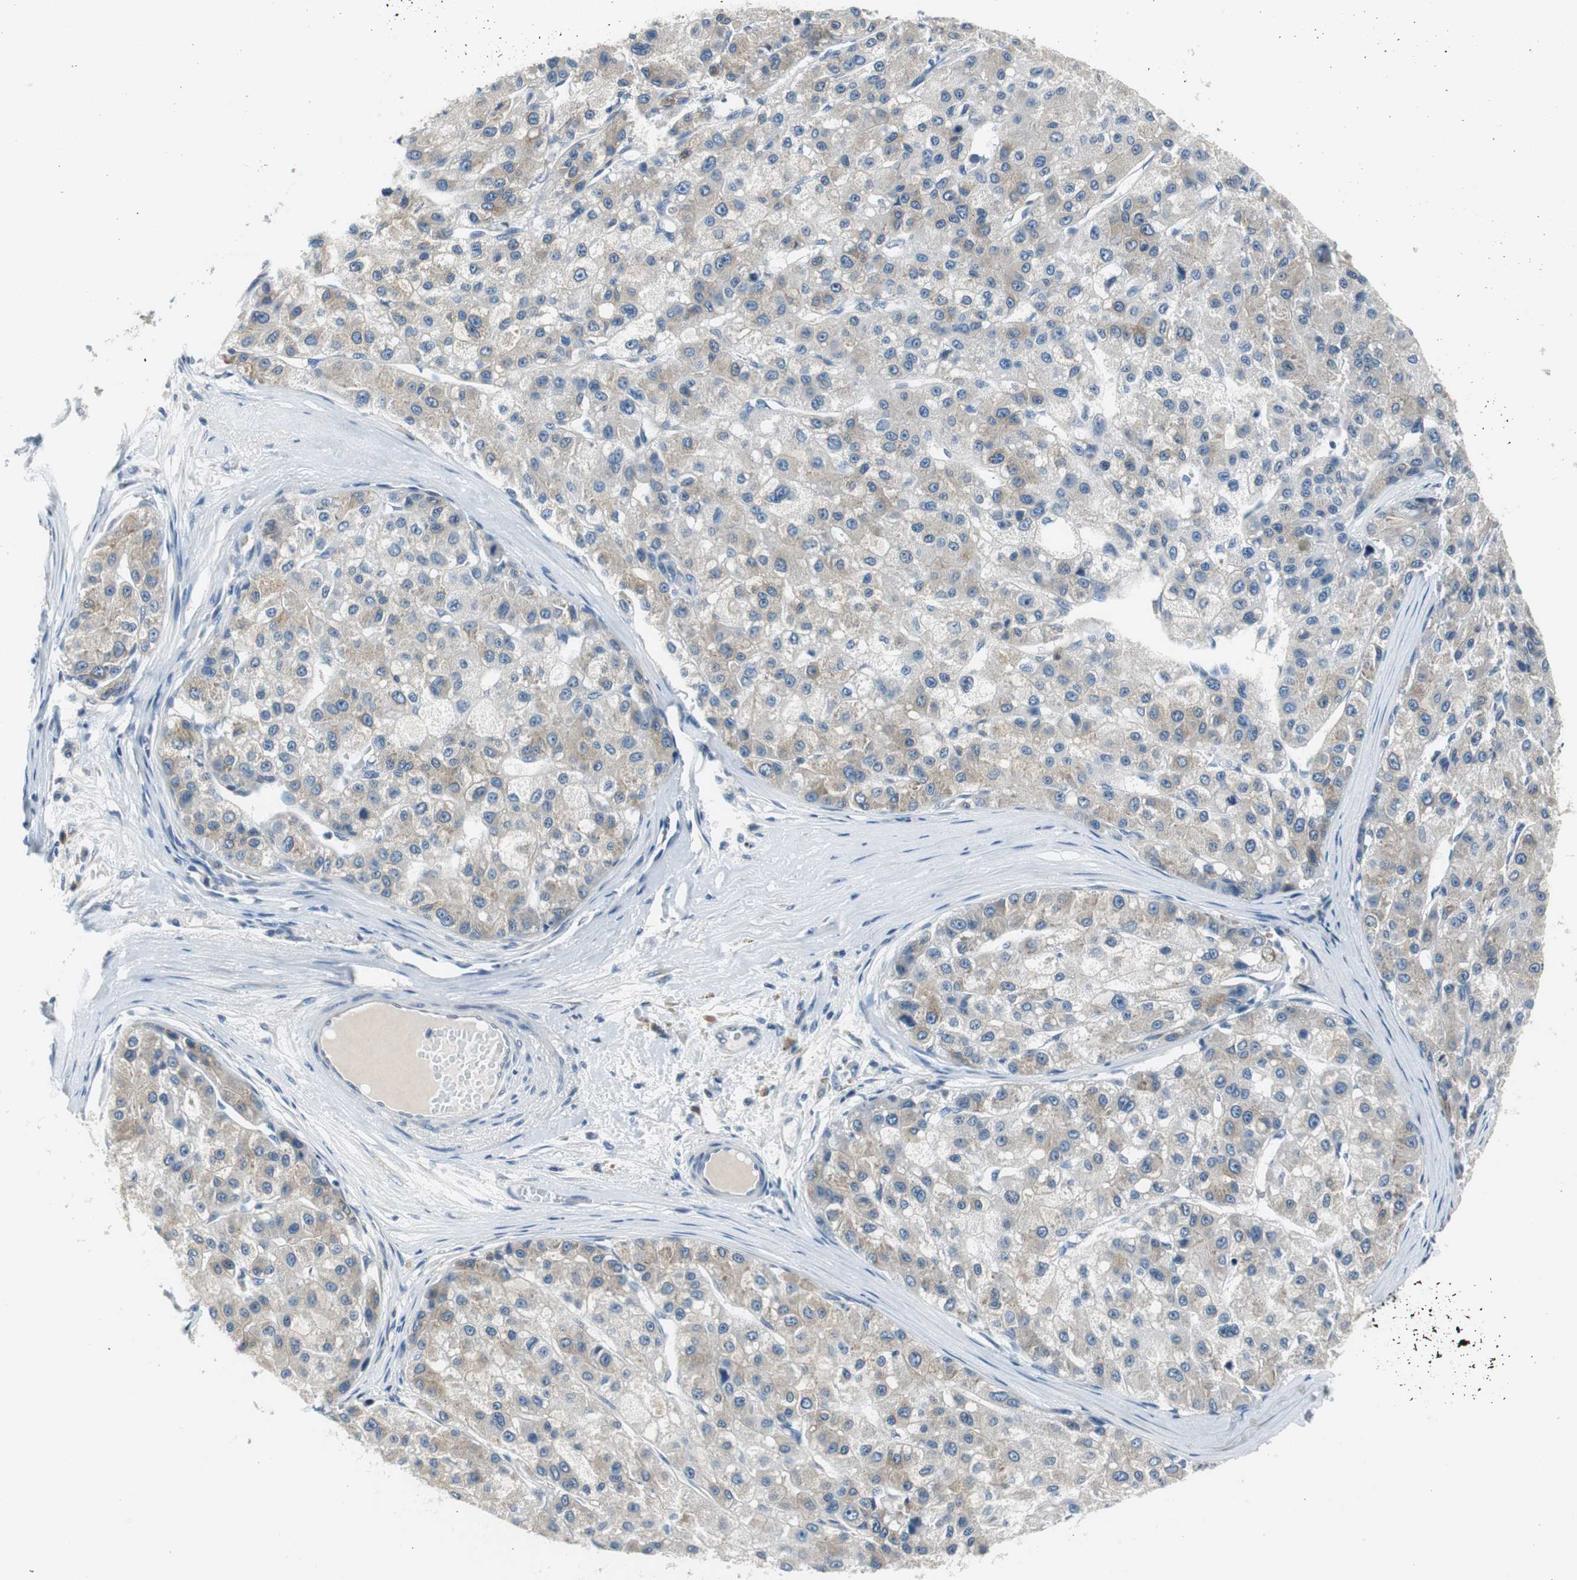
{"staining": {"intensity": "weak", "quantity": ">75%", "location": "cytoplasmic/membranous"}, "tissue": "liver cancer", "cell_type": "Tumor cells", "image_type": "cancer", "snomed": [{"axis": "morphology", "description": "Carcinoma, Hepatocellular, NOS"}, {"axis": "topography", "description": "Liver"}], "caption": "The histopathology image displays immunohistochemical staining of liver cancer (hepatocellular carcinoma). There is weak cytoplasmic/membranous expression is identified in about >75% of tumor cells.", "gene": "PLAA", "patient": {"sex": "male", "age": 80}}